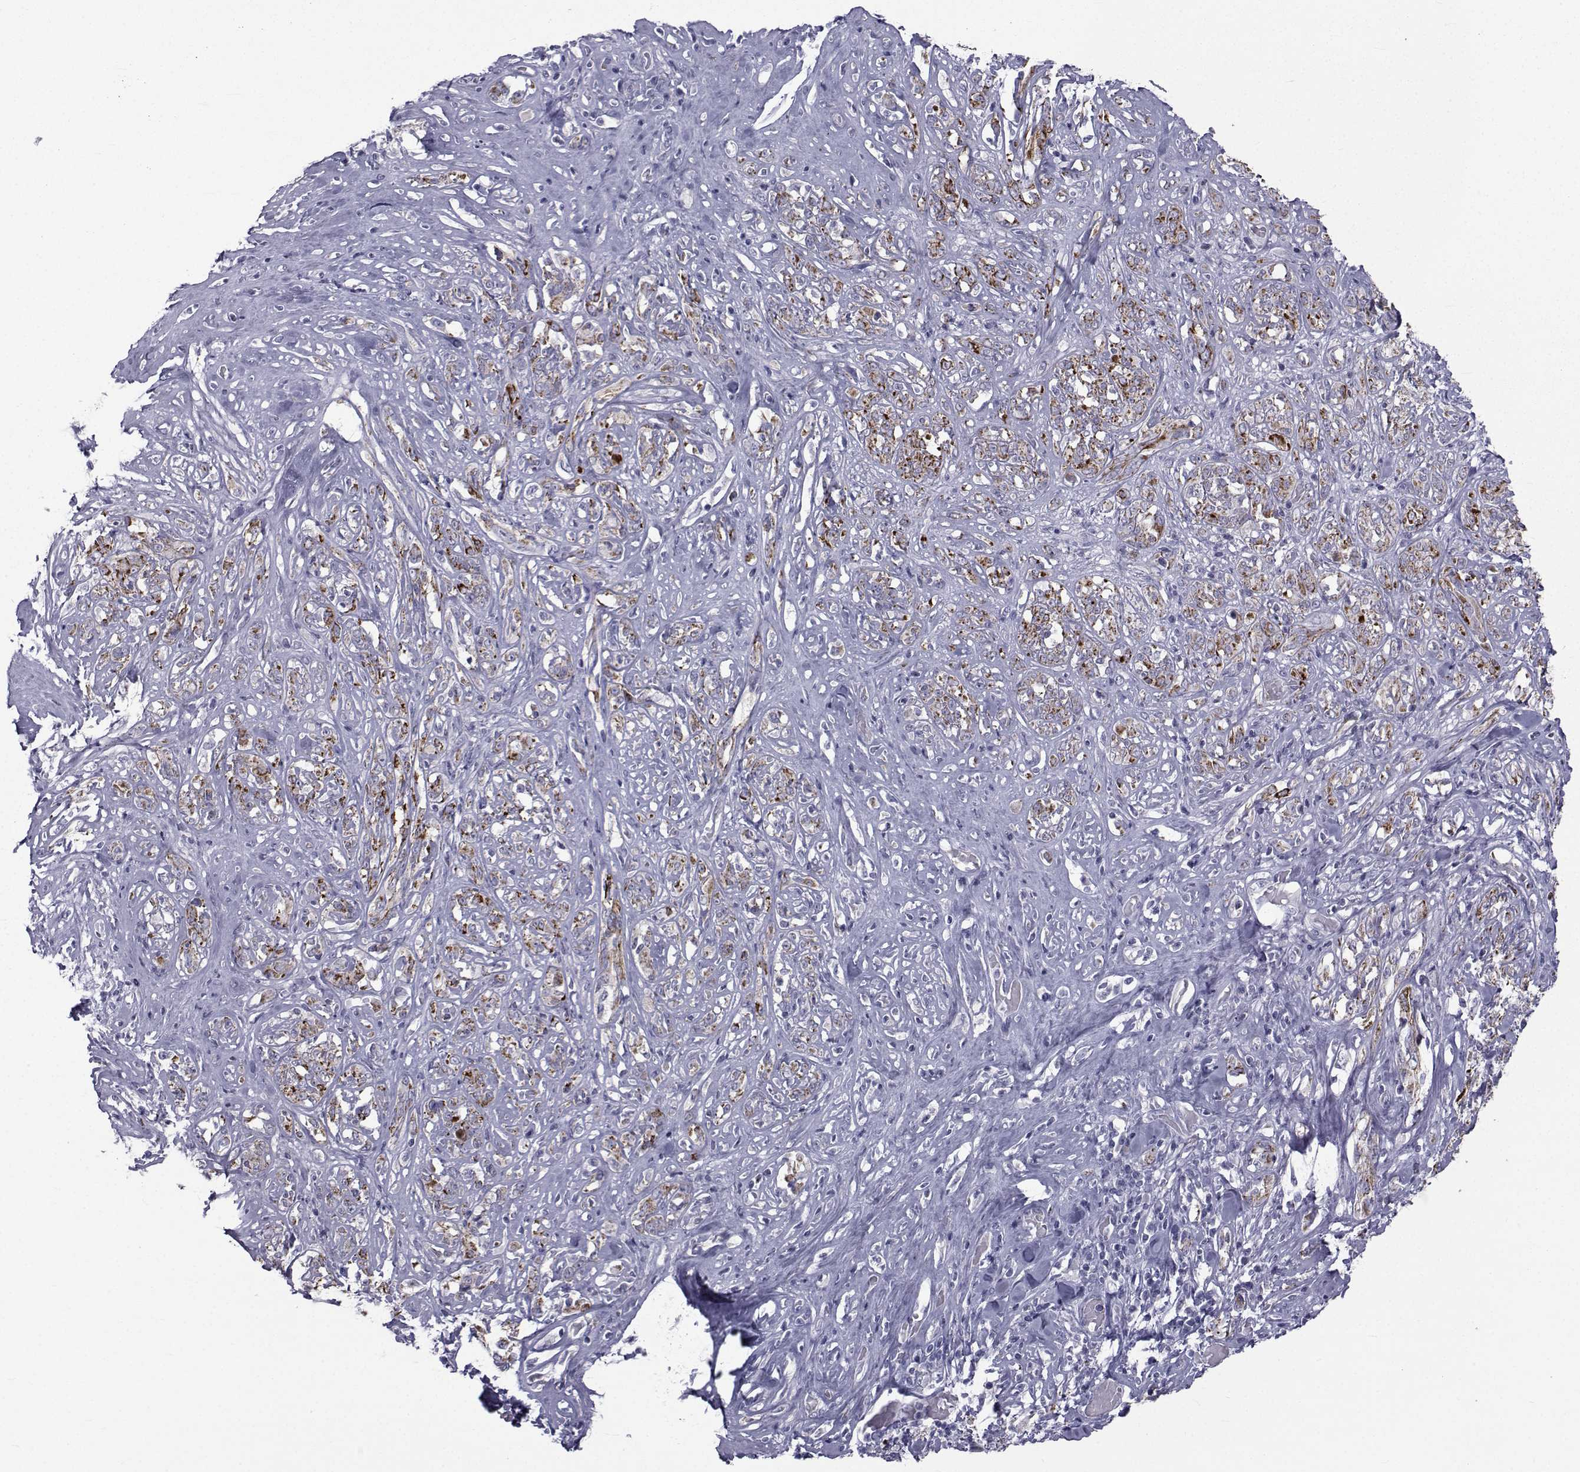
{"staining": {"intensity": "negative", "quantity": "none", "location": "none"}, "tissue": "melanoma", "cell_type": "Tumor cells", "image_type": "cancer", "snomed": [{"axis": "morphology", "description": "Malignant melanoma, NOS"}, {"axis": "topography", "description": "Skin"}], "caption": "Immunohistochemistry of human melanoma shows no positivity in tumor cells.", "gene": "FDXR", "patient": {"sex": "female", "age": 91}}